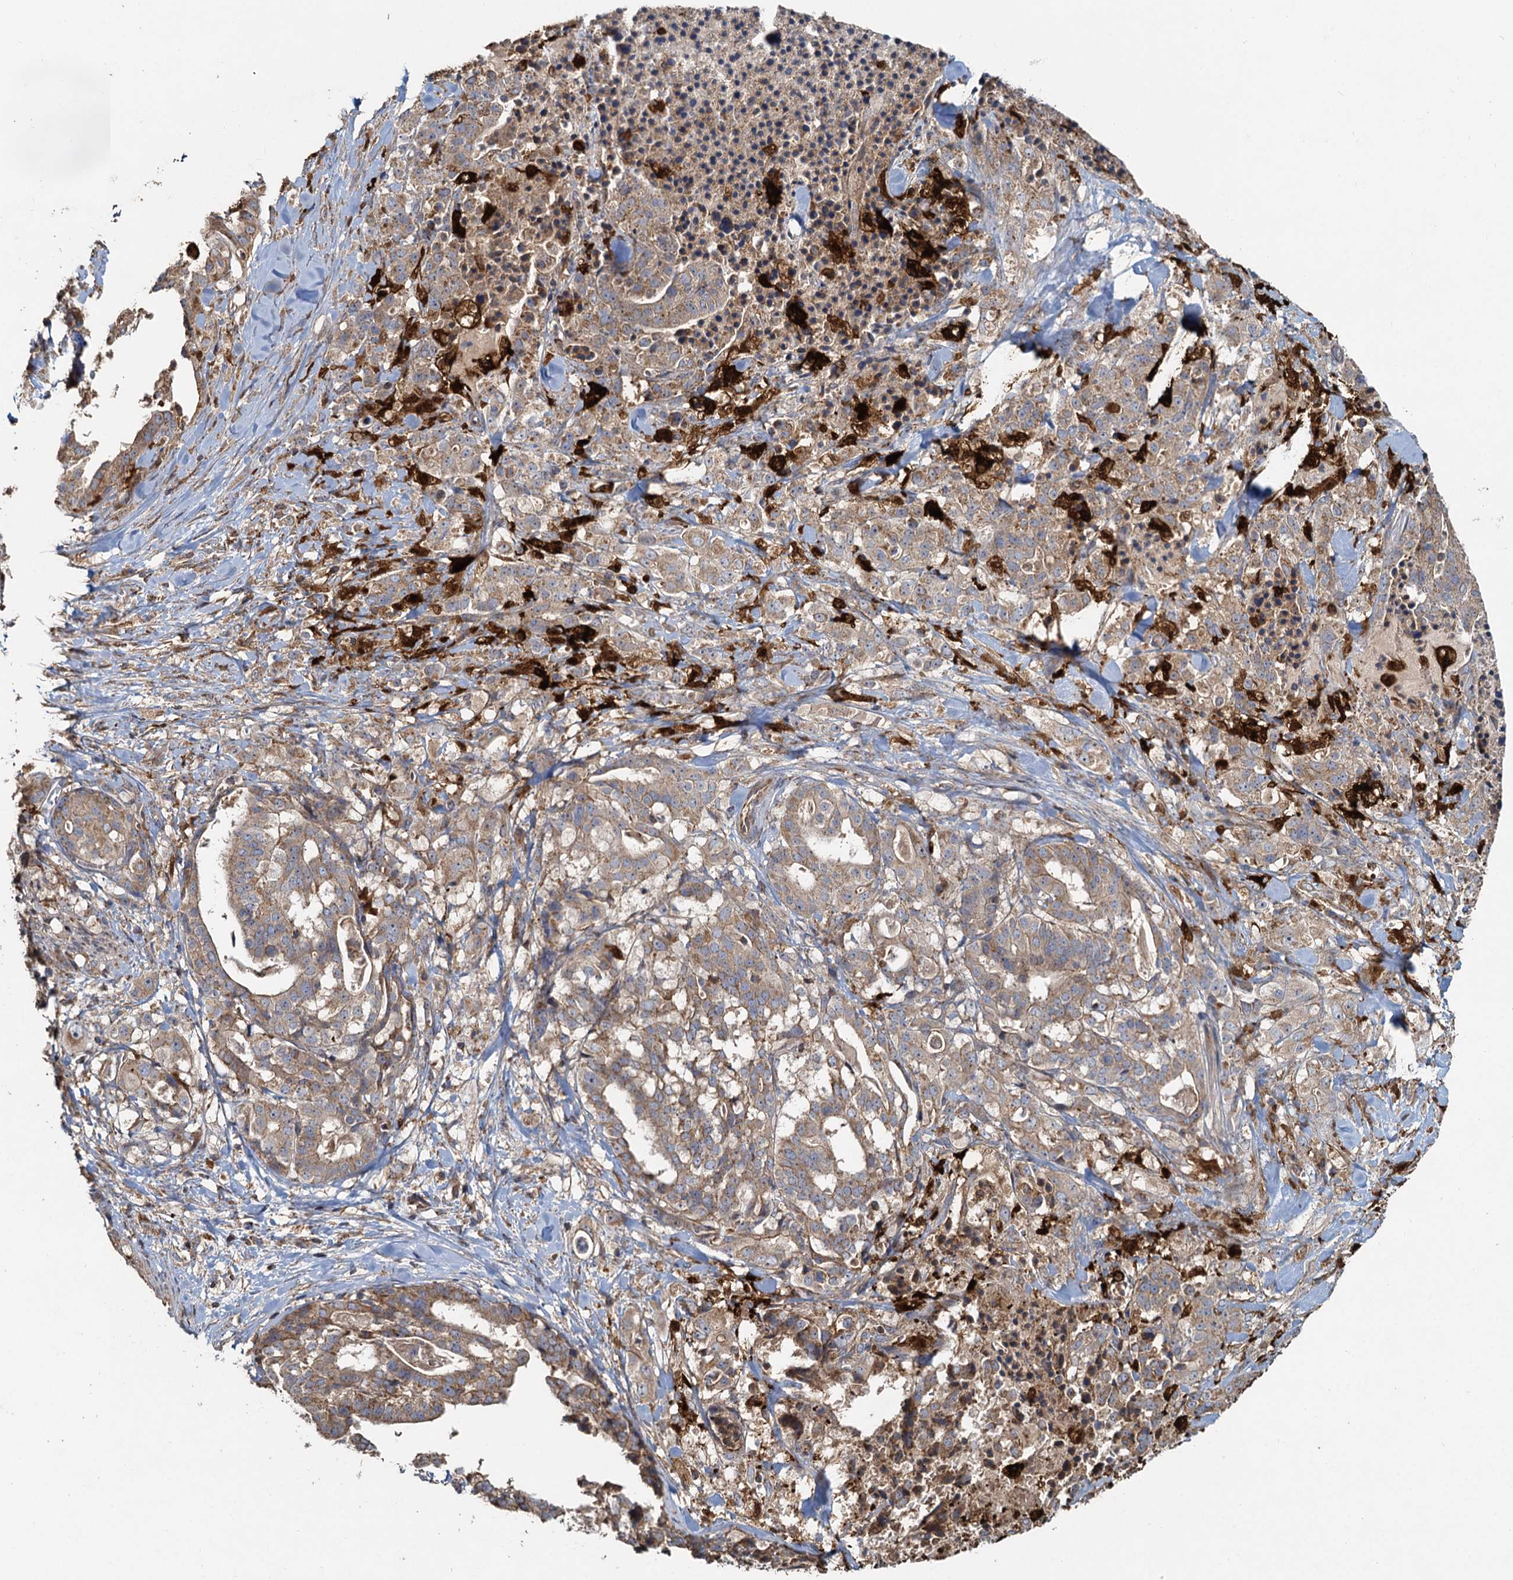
{"staining": {"intensity": "moderate", "quantity": ">75%", "location": "cytoplasmic/membranous"}, "tissue": "stomach cancer", "cell_type": "Tumor cells", "image_type": "cancer", "snomed": [{"axis": "morphology", "description": "Adenocarcinoma, NOS"}, {"axis": "topography", "description": "Stomach"}], "caption": "Immunohistochemical staining of human adenocarcinoma (stomach) displays moderate cytoplasmic/membranous protein staining in about >75% of tumor cells. The staining was performed using DAB to visualize the protein expression in brown, while the nuclei were stained in blue with hematoxylin (Magnification: 20x).", "gene": "SDS", "patient": {"sex": "male", "age": 48}}